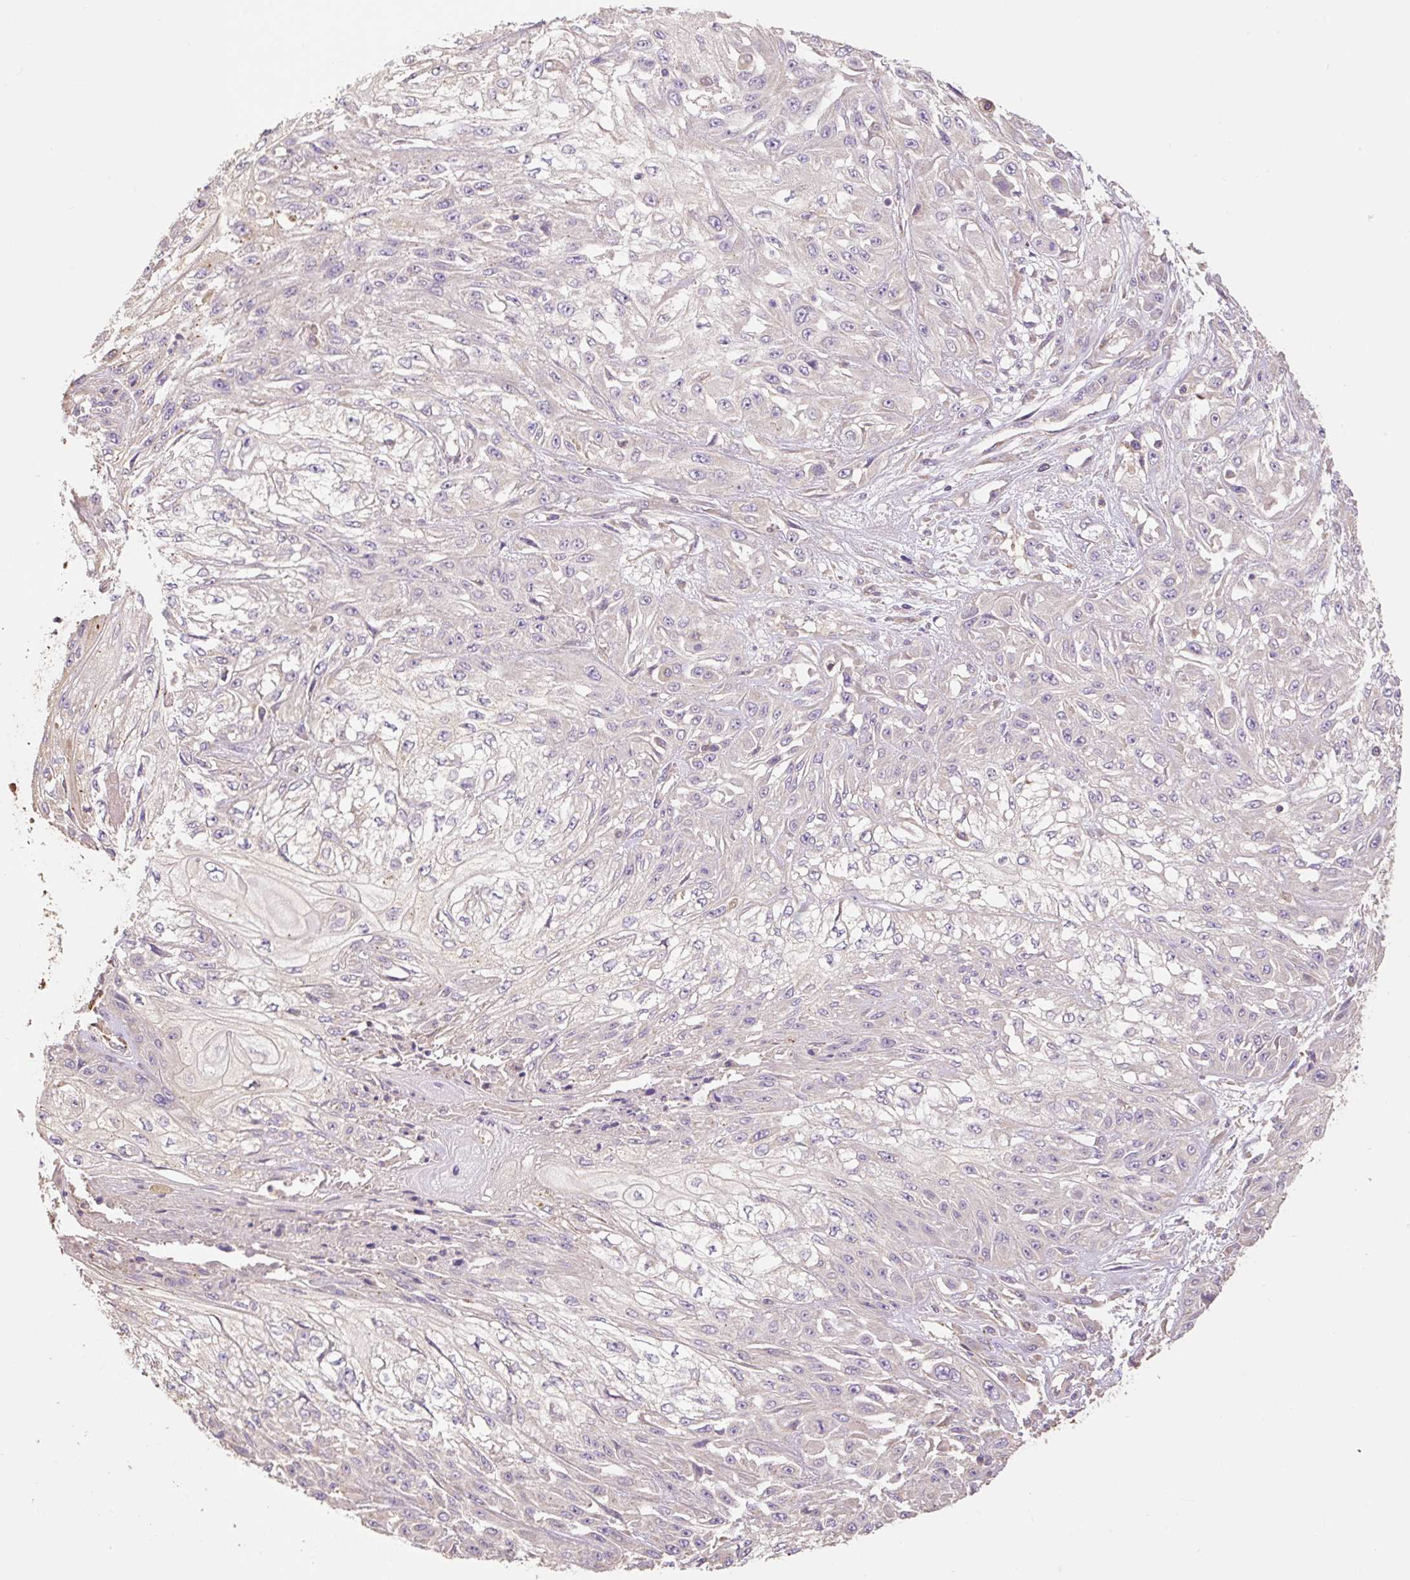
{"staining": {"intensity": "negative", "quantity": "none", "location": "none"}, "tissue": "skin cancer", "cell_type": "Tumor cells", "image_type": "cancer", "snomed": [{"axis": "morphology", "description": "Squamous cell carcinoma, NOS"}, {"axis": "morphology", "description": "Squamous cell carcinoma, metastatic, NOS"}, {"axis": "topography", "description": "Skin"}, {"axis": "topography", "description": "Lymph node"}], "caption": "IHC histopathology image of neoplastic tissue: metastatic squamous cell carcinoma (skin) stained with DAB displays no significant protein expression in tumor cells.", "gene": "DESI1", "patient": {"sex": "male", "age": 75}}